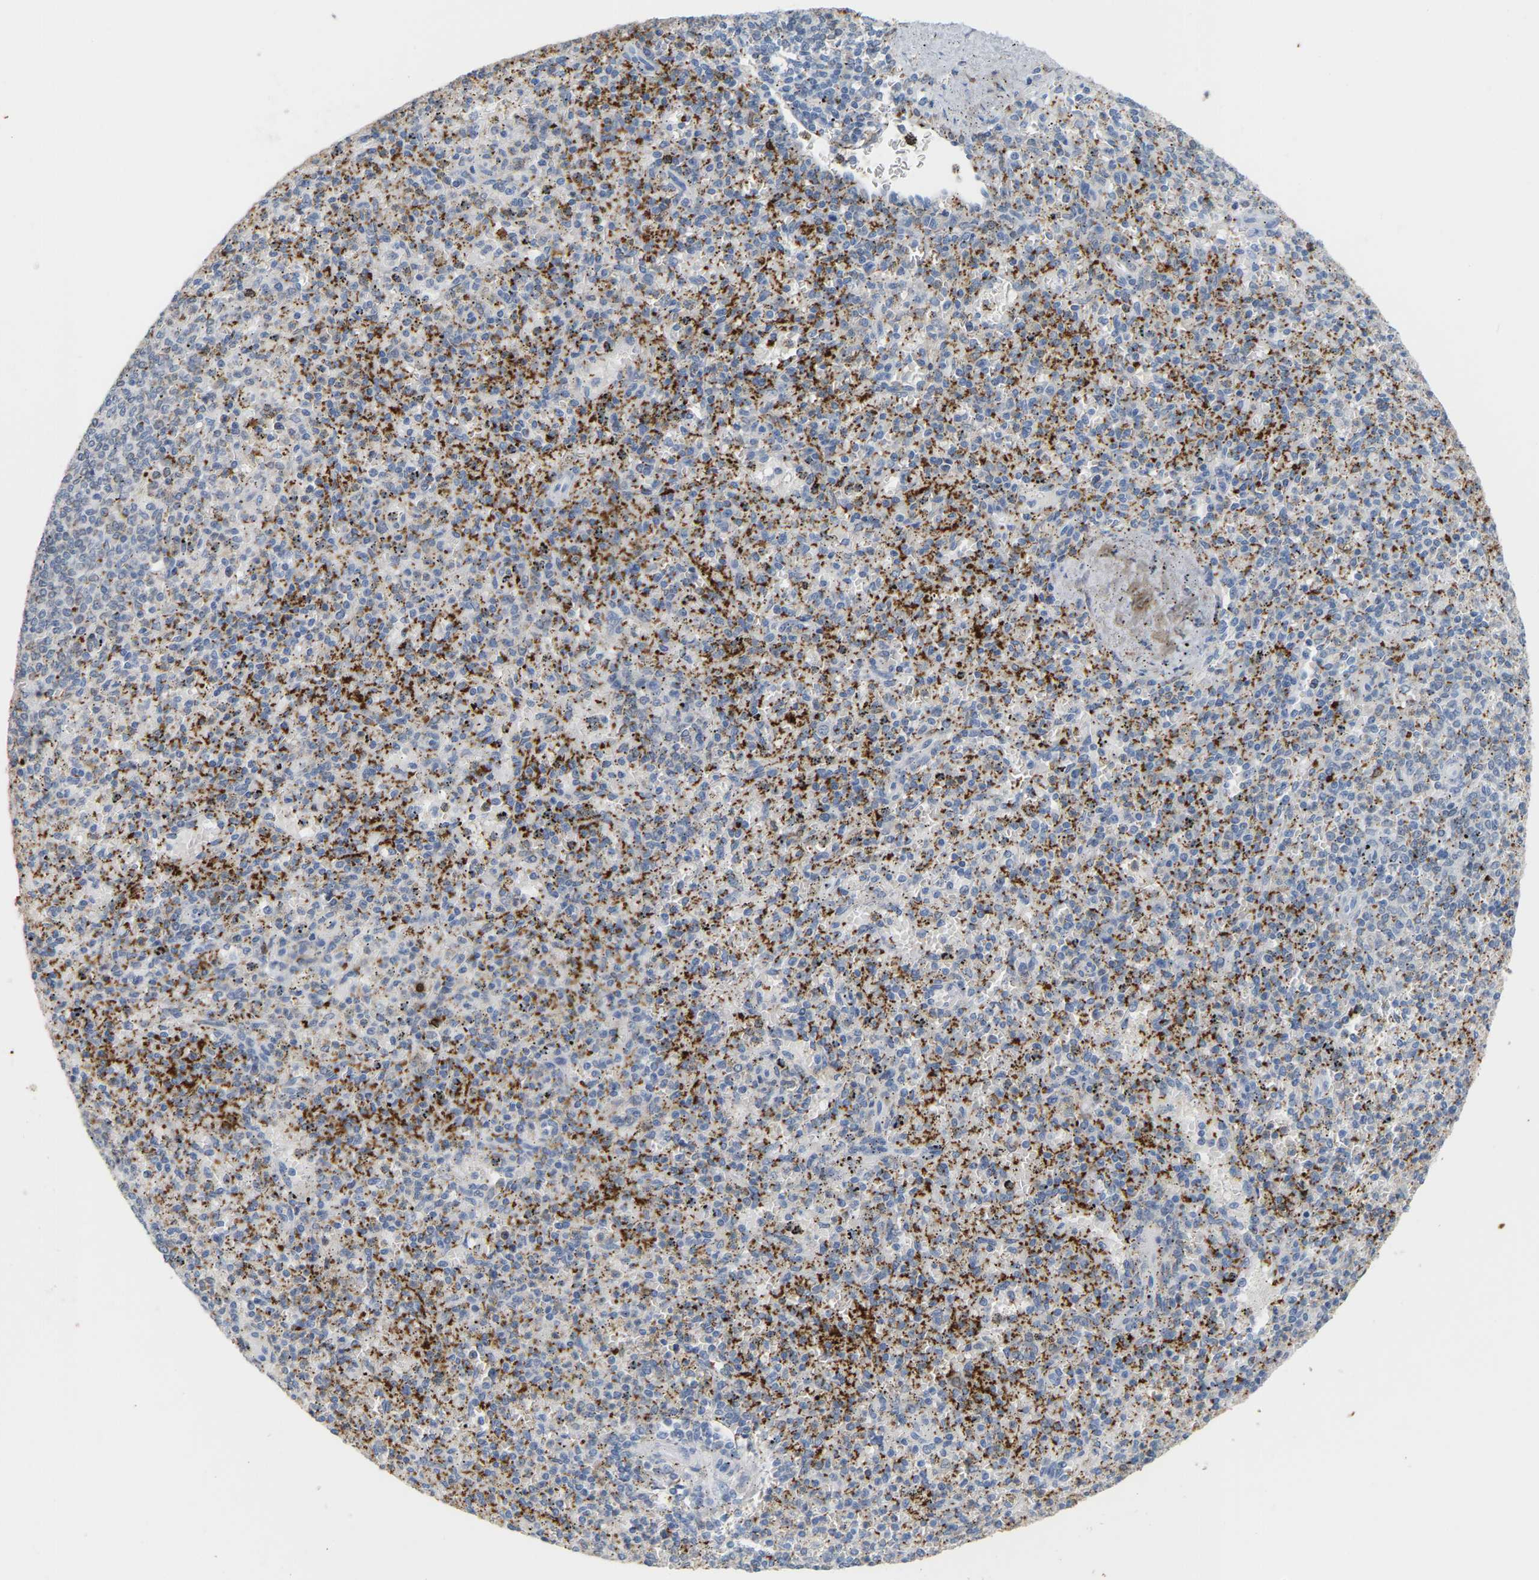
{"staining": {"intensity": "negative", "quantity": "none", "location": "none"}, "tissue": "spleen", "cell_type": "Cells in red pulp", "image_type": "normal", "snomed": [{"axis": "morphology", "description": "Normal tissue, NOS"}, {"axis": "topography", "description": "Spleen"}], "caption": "This is an immunohistochemistry micrograph of unremarkable spleen. There is no positivity in cells in red pulp.", "gene": "PTGS1", "patient": {"sex": "male", "age": 72}}